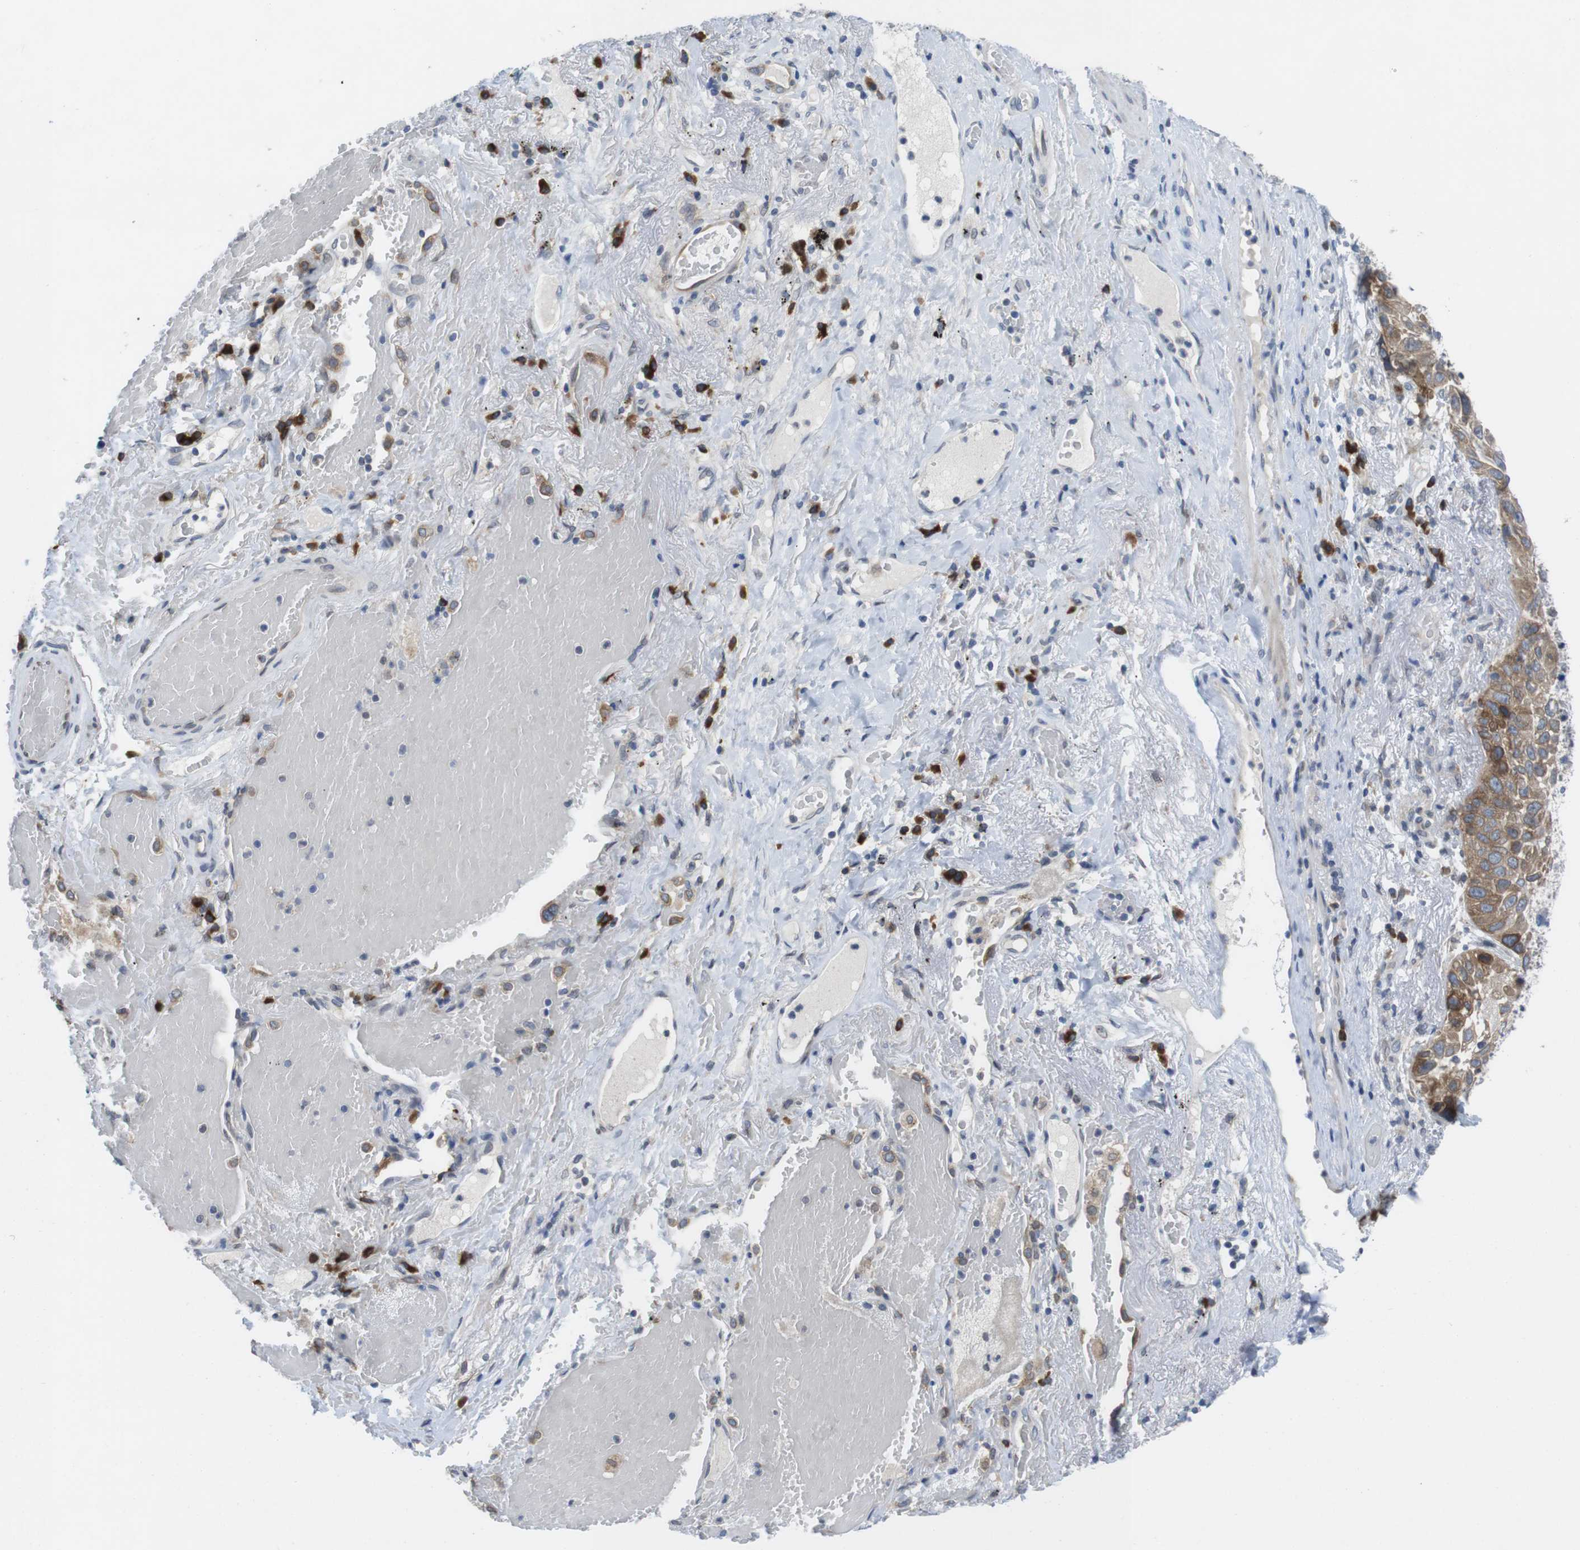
{"staining": {"intensity": "moderate", "quantity": ">75%", "location": "cytoplasmic/membranous"}, "tissue": "lung cancer", "cell_type": "Tumor cells", "image_type": "cancer", "snomed": [{"axis": "morphology", "description": "Squamous cell carcinoma, NOS"}, {"axis": "topography", "description": "Lung"}], "caption": "The photomicrograph reveals immunohistochemical staining of squamous cell carcinoma (lung). There is moderate cytoplasmic/membranous staining is appreciated in about >75% of tumor cells.", "gene": "ERGIC3", "patient": {"sex": "male", "age": 57}}